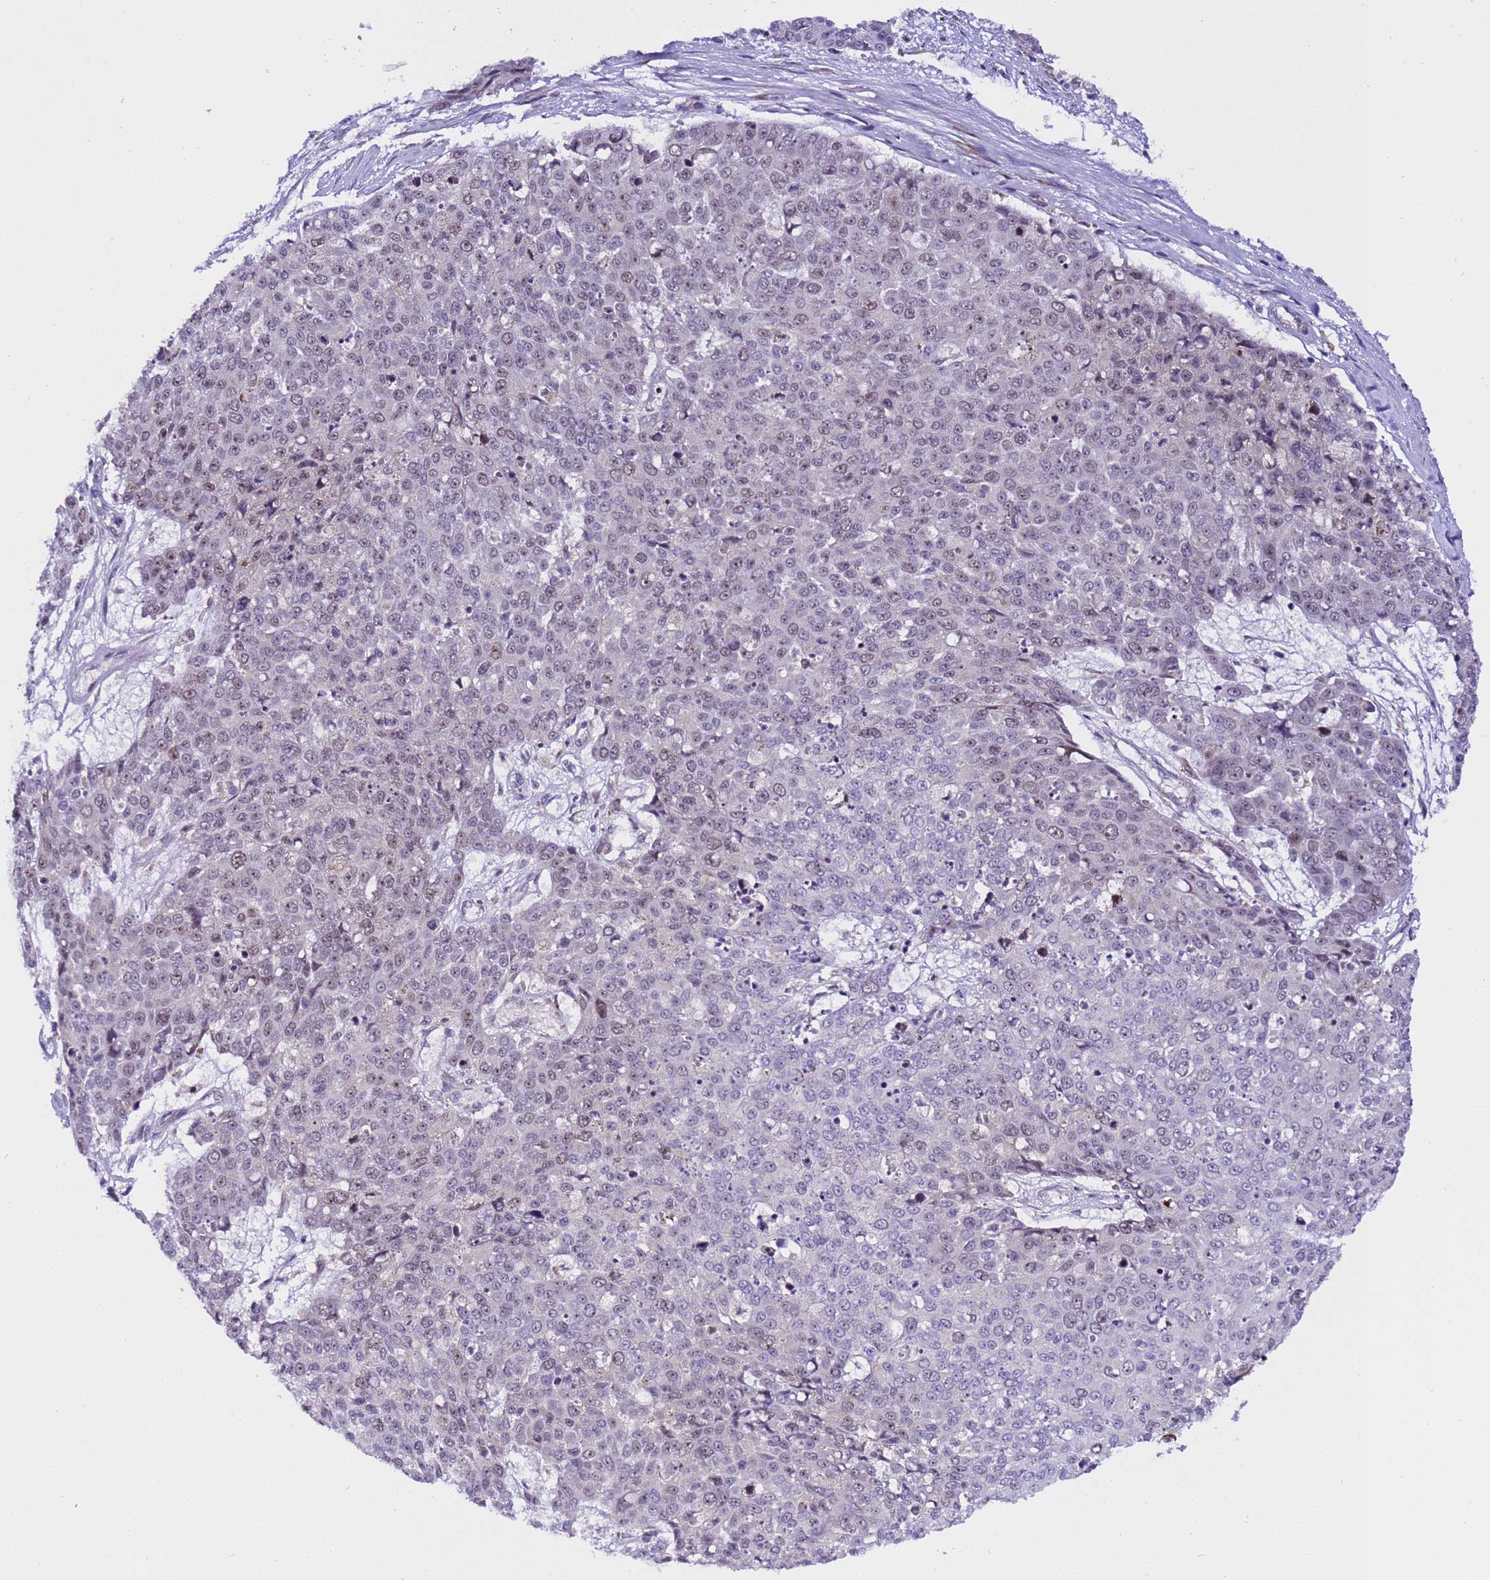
{"staining": {"intensity": "negative", "quantity": "none", "location": "none"}, "tissue": "skin cancer", "cell_type": "Tumor cells", "image_type": "cancer", "snomed": [{"axis": "morphology", "description": "Squamous cell carcinoma, NOS"}, {"axis": "topography", "description": "Skin"}], "caption": "Skin cancer was stained to show a protein in brown. There is no significant expression in tumor cells.", "gene": "SLX4IP", "patient": {"sex": "male", "age": 71}}